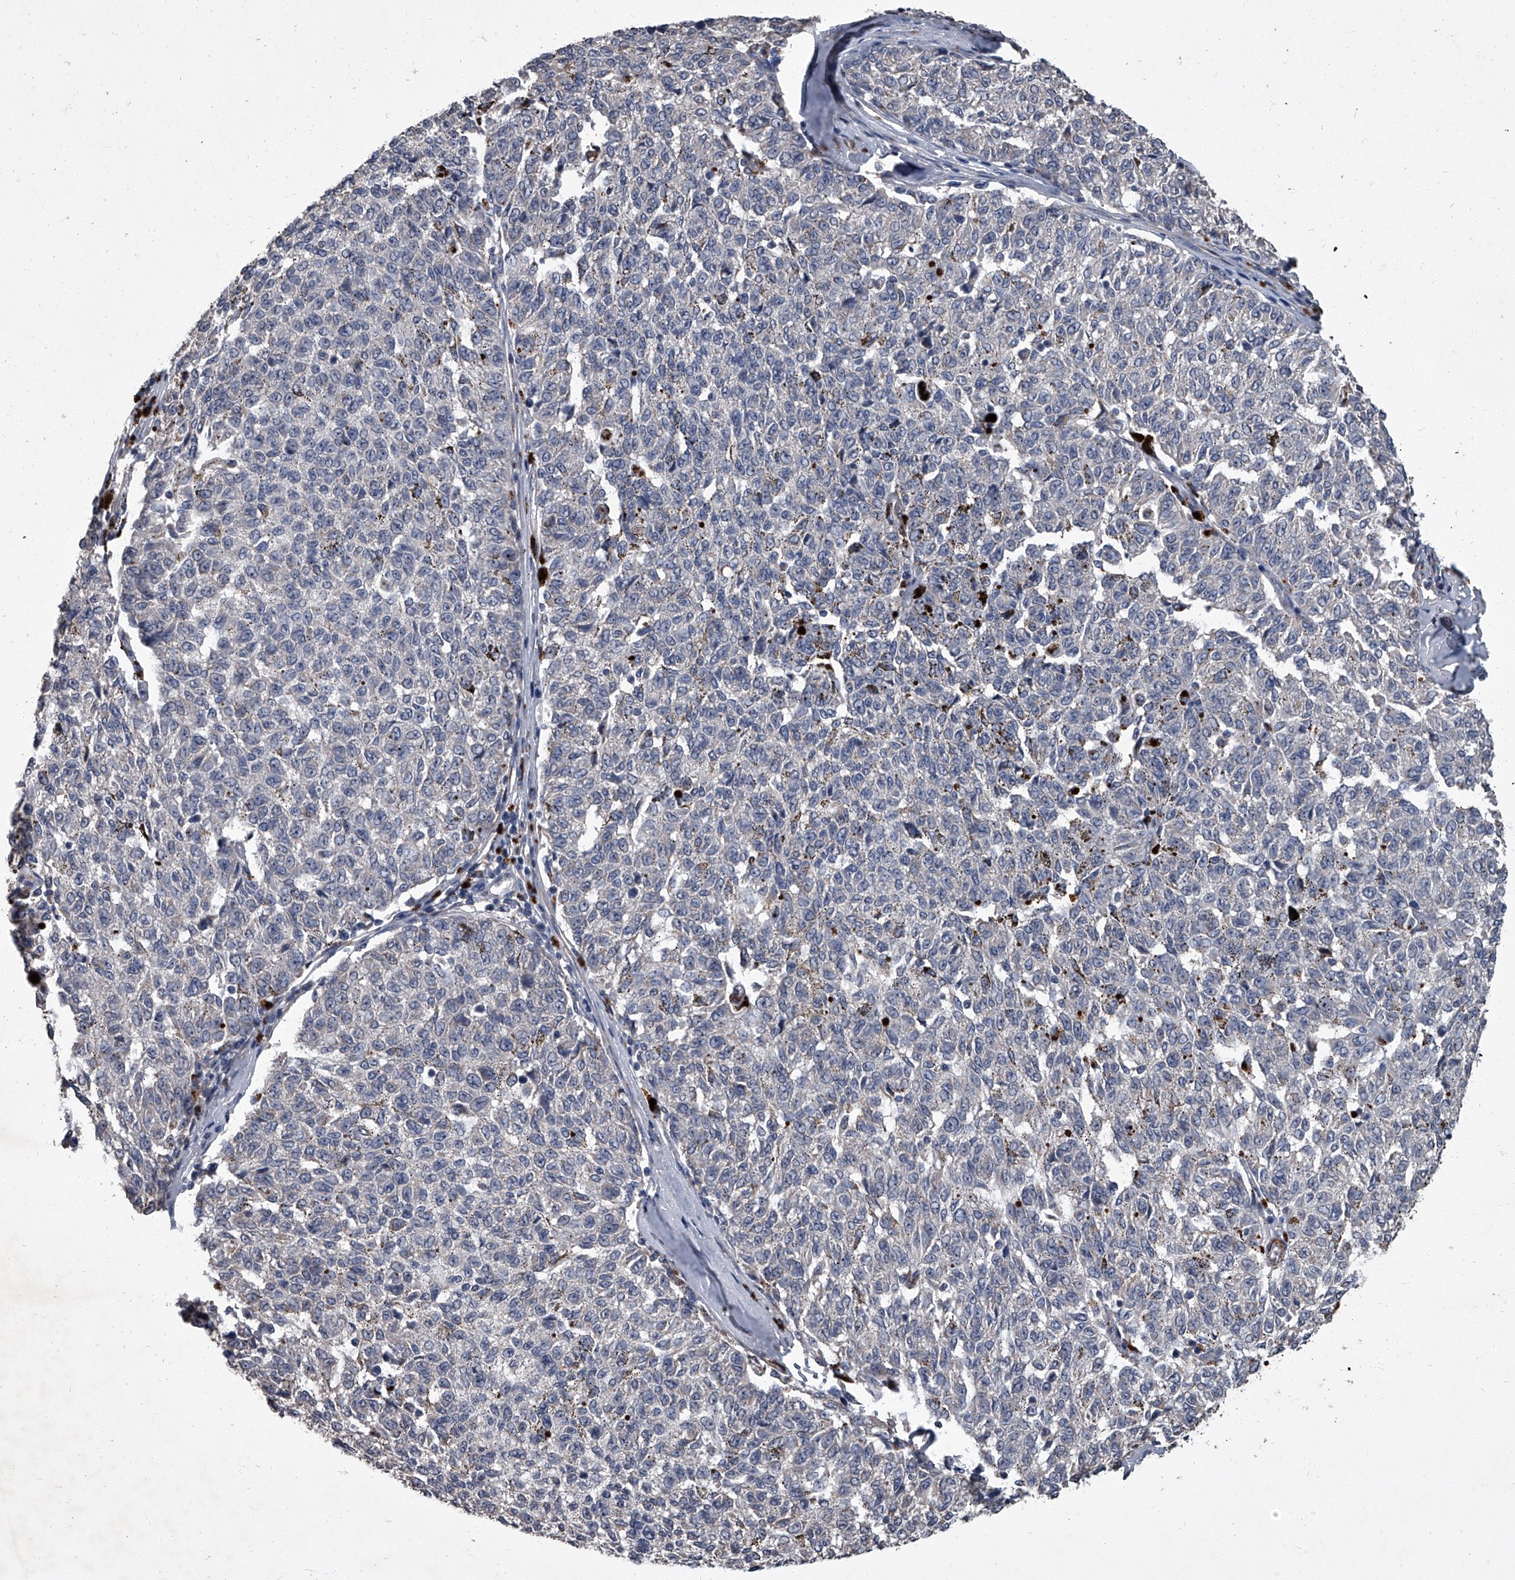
{"staining": {"intensity": "negative", "quantity": "none", "location": "none"}, "tissue": "melanoma", "cell_type": "Tumor cells", "image_type": "cancer", "snomed": [{"axis": "morphology", "description": "Malignant melanoma, NOS"}, {"axis": "topography", "description": "Skin"}], "caption": "Immunohistochemical staining of human melanoma shows no significant positivity in tumor cells. (DAB (3,3'-diaminobenzidine) immunohistochemistry (IHC), high magnification).", "gene": "SIRT4", "patient": {"sex": "female", "age": 72}}